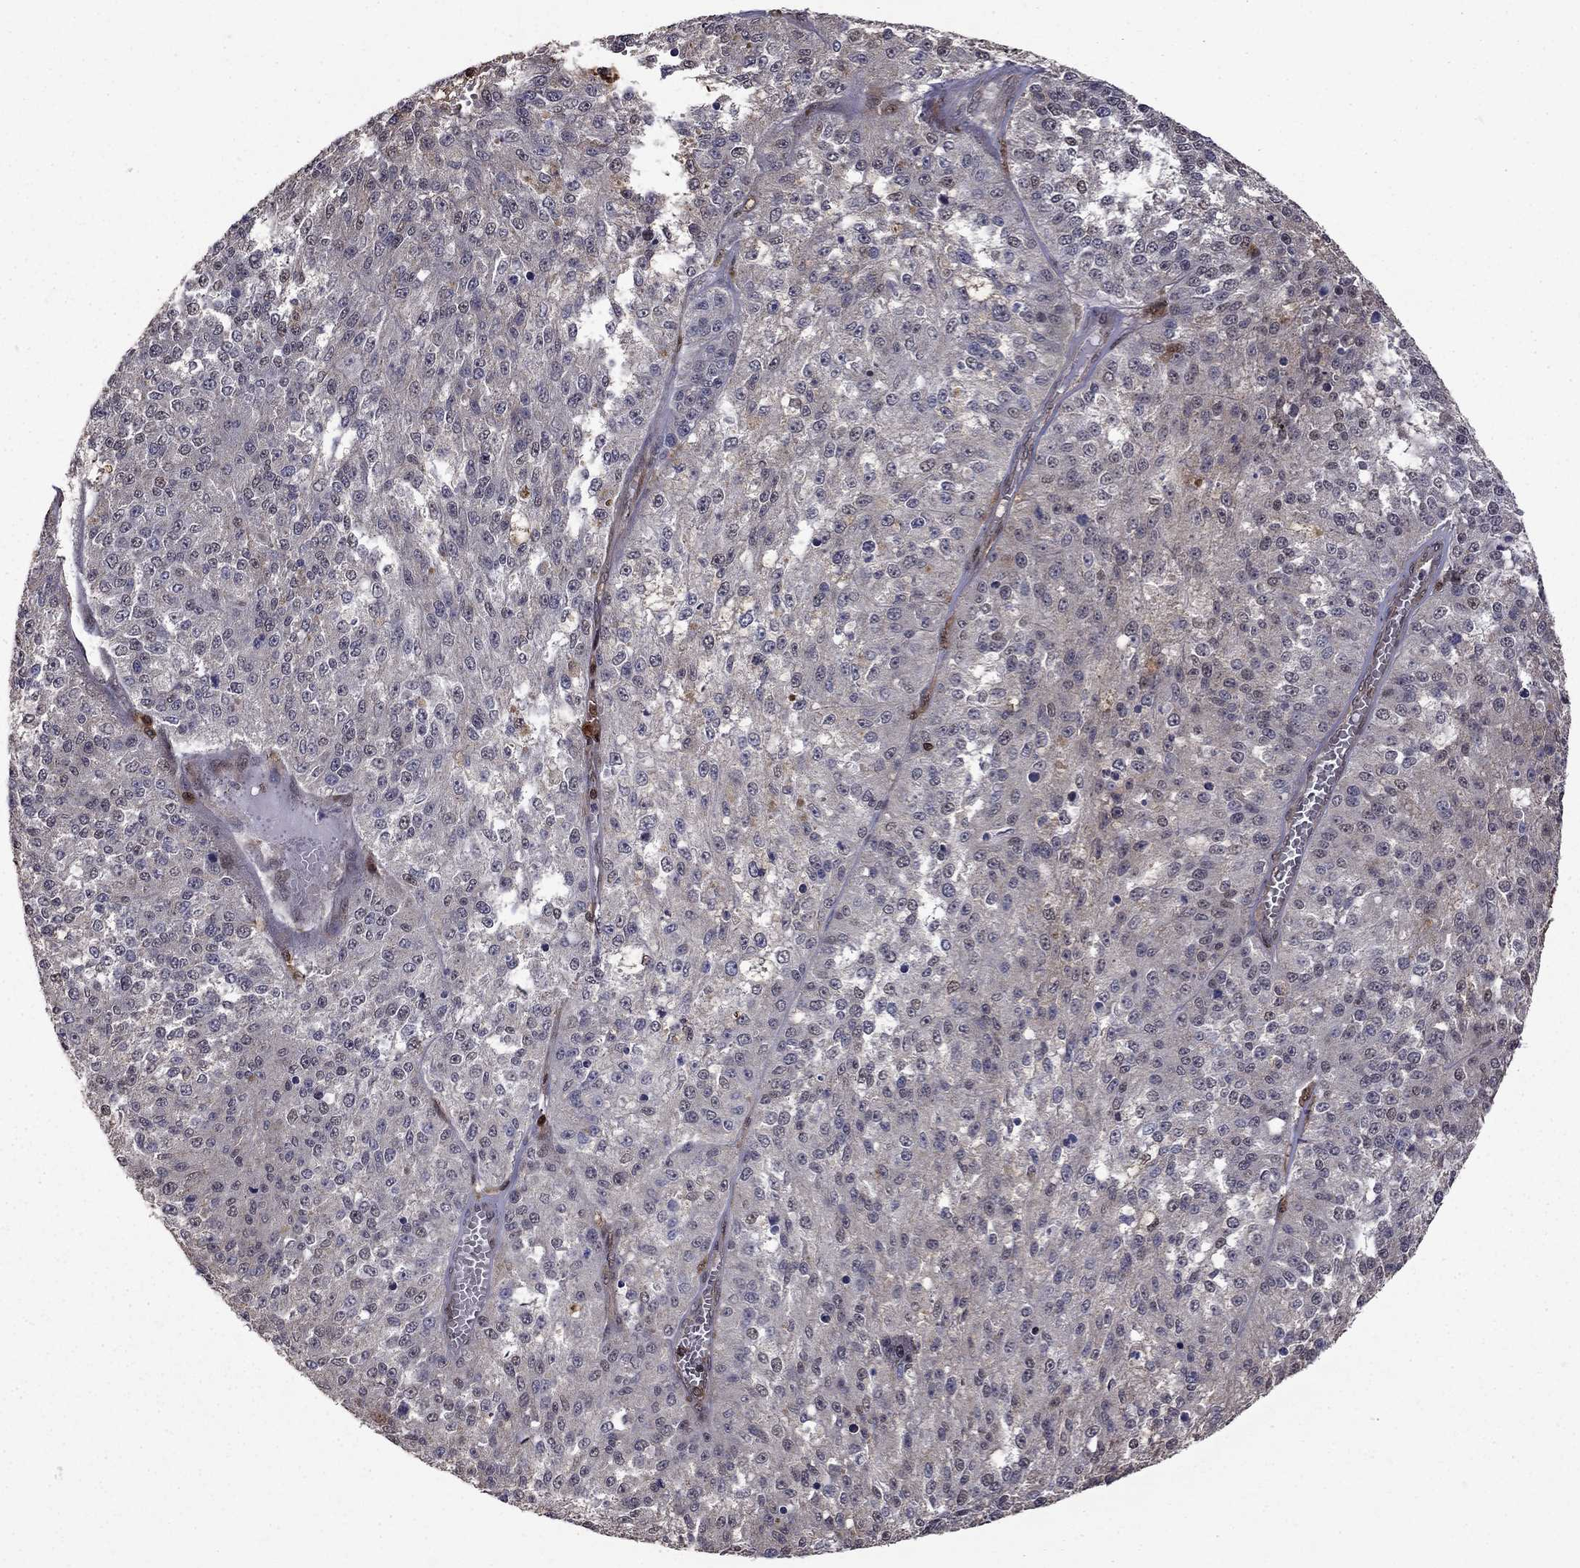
{"staining": {"intensity": "negative", "quantity": "none", "location": "none"}, "tissue": "melanoma", "cell_type": "Tumor cells", "image_type": "cancer", "snomed": [{"axis": "morphology", "description": "Malignant melanoma, Metastatic site"}, {"axis": "topography", "description": "Lymph node"}], "caption": "An image of melanoma stained for a protein exhibits no brown staining in tumor cells.", "gene": "APPBP2", "patient": {"sex": "female", "age": 64}}